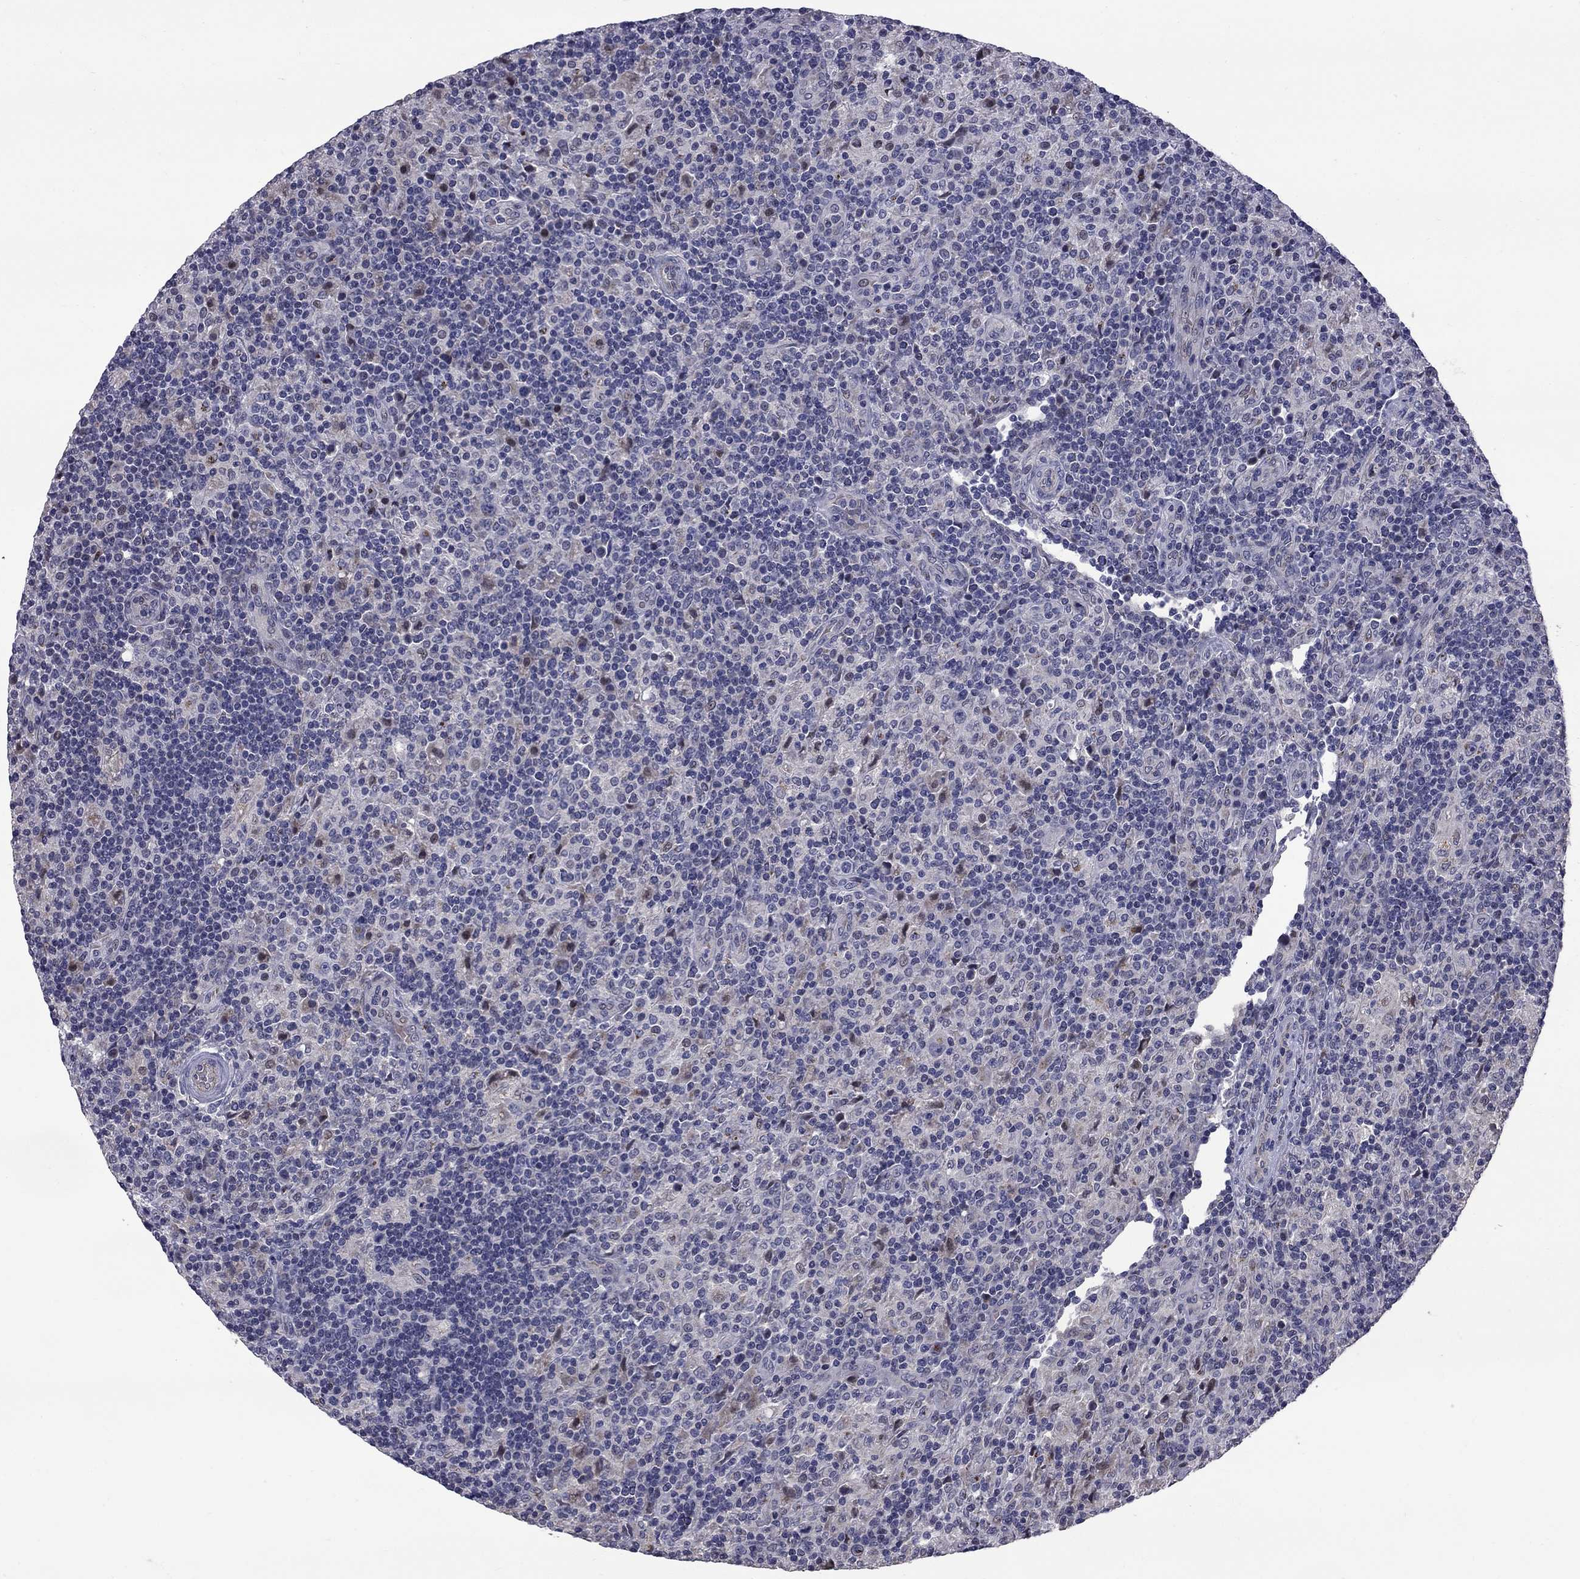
{"staining": {"intensity": "negative", "quantity": "none", "location": "none"}, "tissue": "lymphoma", "cell_type": "Tumor cells", "image_type": "cancer", "snomed": [{"axis": "morphology", "description": "Hodgkin's disease, NOS"}, {"axis": "topography", "description": "Lymph node"}], "caption": "Immunohistochemical staining of lymphoma demonstrates no significant expression in tumor cells.", "gene": "HTR4", "patient": {"sex": "male", "age": 70}}